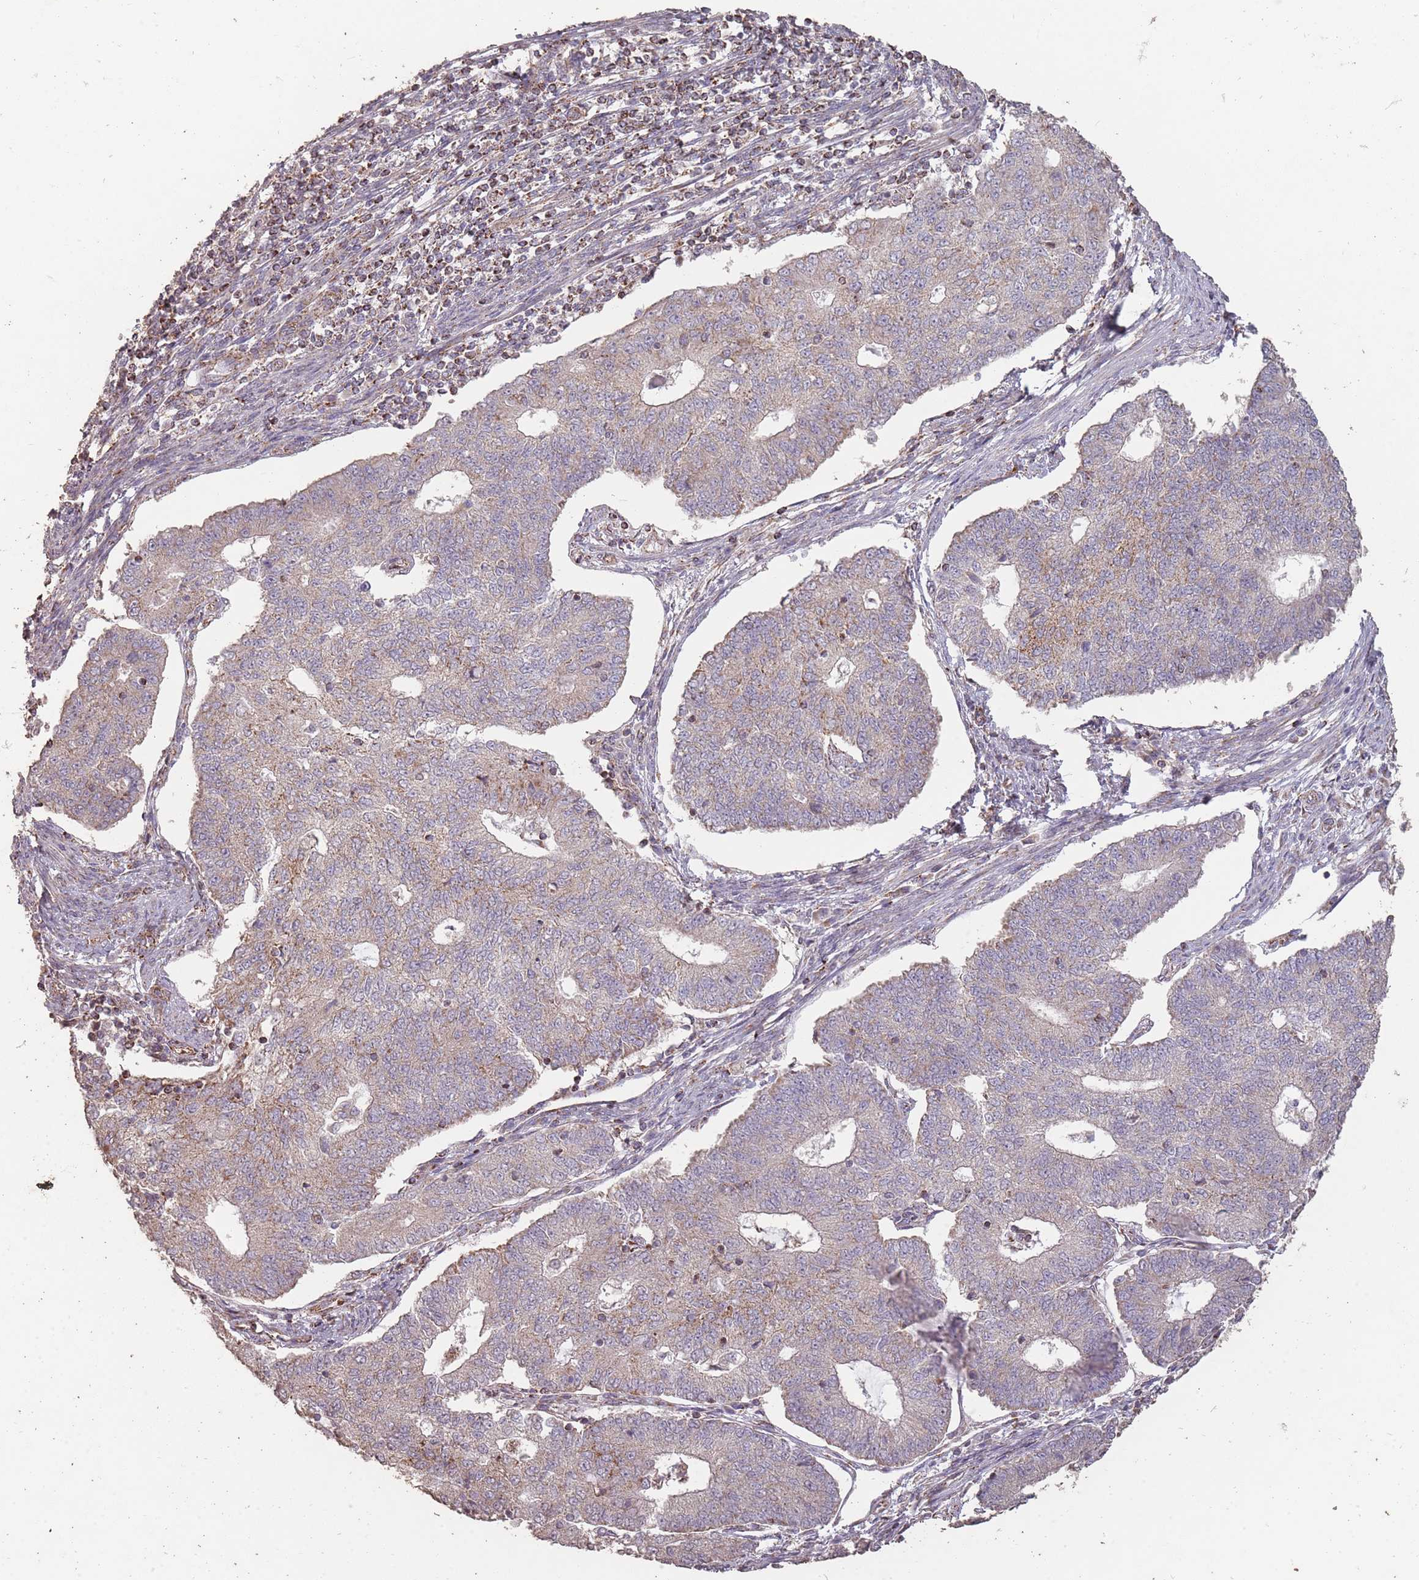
{"staining": {"intensity": "moderate", "quantity": "<25%", "location": "cytoplasmic/membranous"}, "tissue": "endometrial cancer", "cell_type": "Tumor cells", "image_type": "cancer", "snomed": [{"axis": "morphology", "description": "Adenocarcinoma, NOS"}, {"axis": "topography", "description": "Endometrium"}], "caption": "Endometrial cancer (adenocarcinoma) stained for a protein demonstrates moderate cytoplasmic/membranous positivity in tumor cells. (DAB = brown stain, brightfield microscopy at high magnification).", "gene": "CNOT8", "patient": {"sex": "female", "age": 56}}